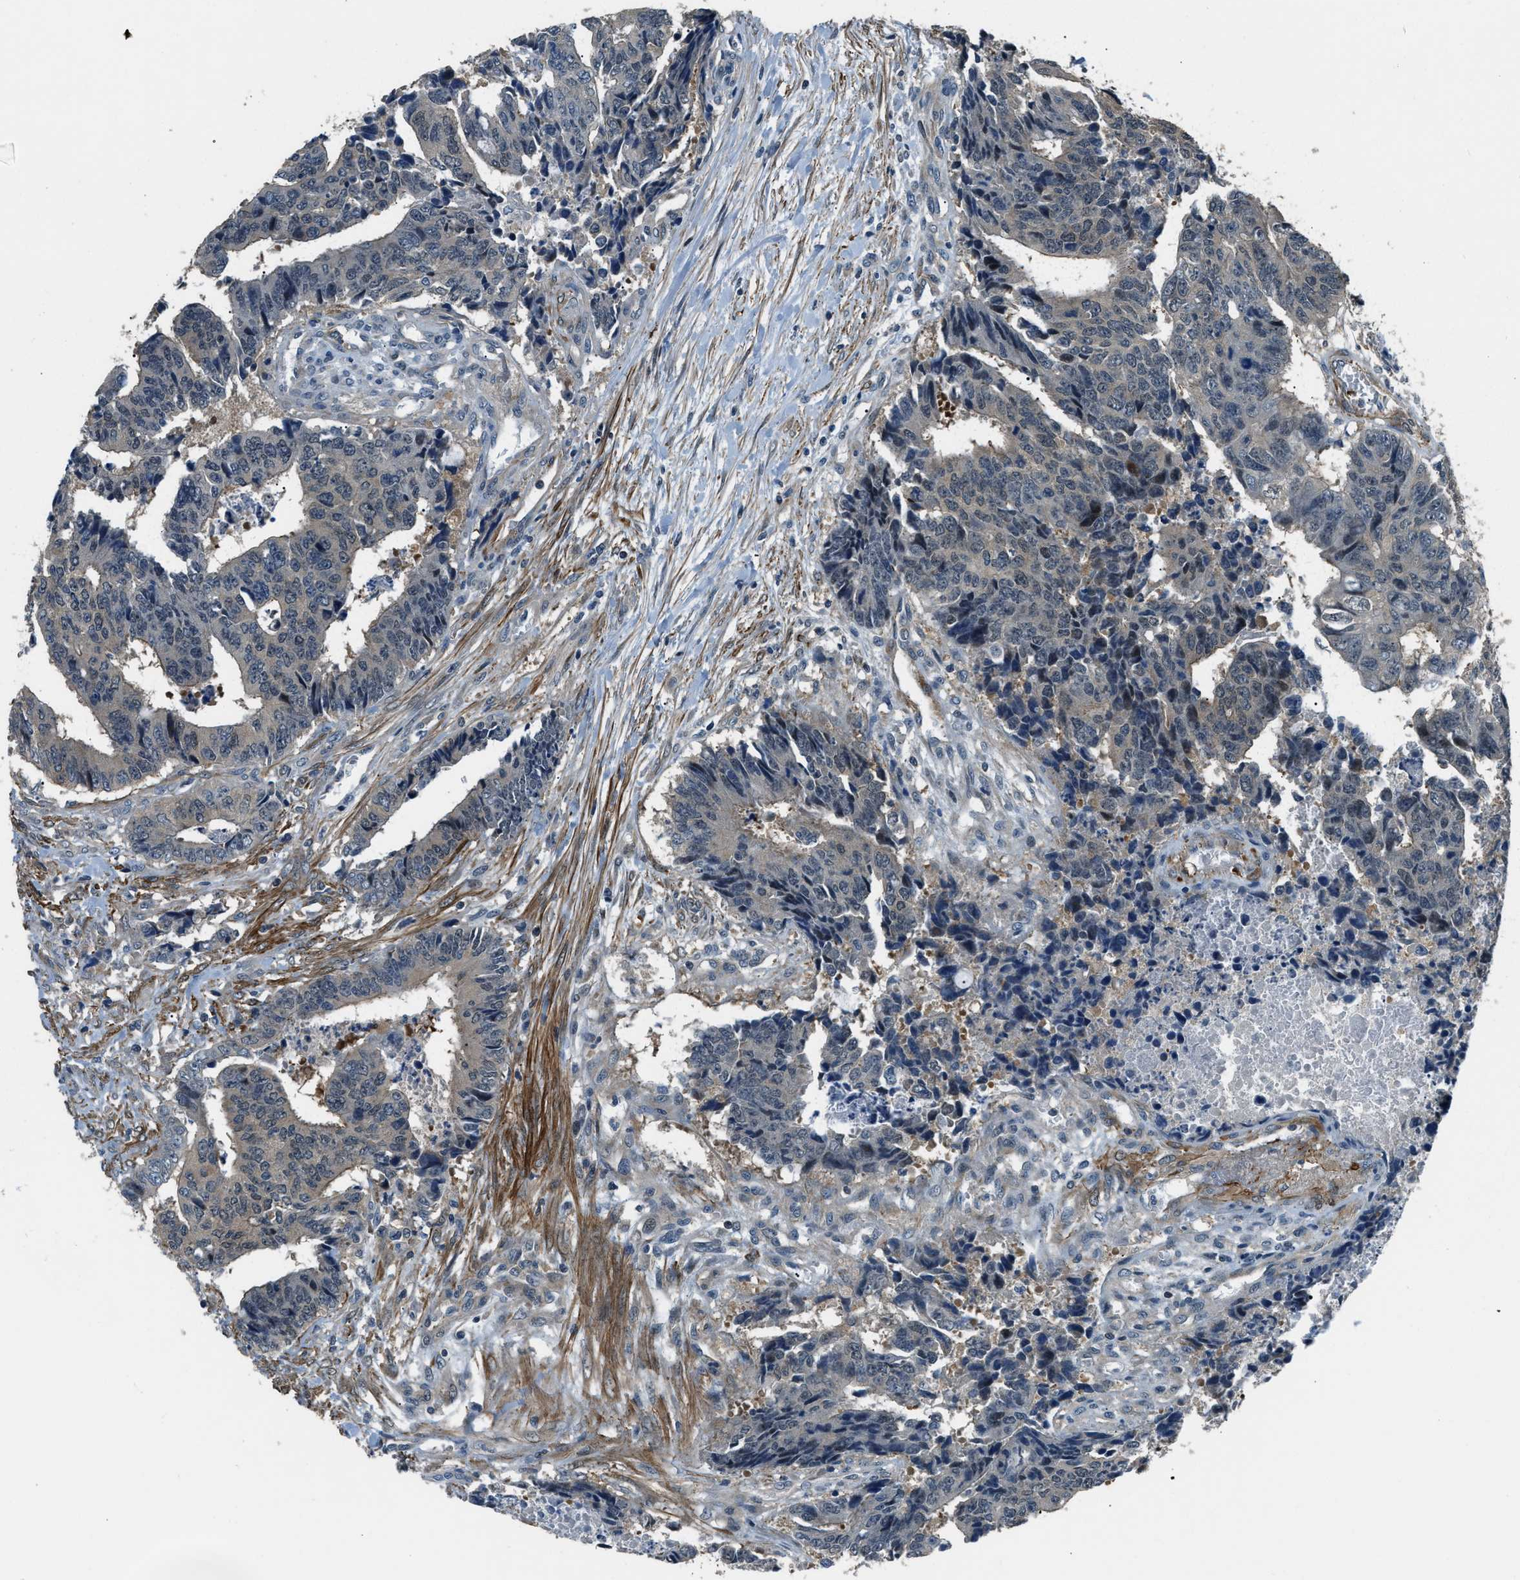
{"staining": {"intensity": "weak", "quantity": "<25%", "location": "cytoplasmic/membranous"}, "tissue": "colorectal cancer", "cell_type": "Tumor cells", "image_type": "cancer", "snomed": [{"axis": "morphology", "description": "Adenocarcinoma, NOS"}, {"axis": "topography", "description": "Rectum"}], "caption": "IHC histopathology image of colorectal adenocarcinoma stained for a protein (brown), which displays no positivity in tumor cells.", "gene": "NUDCD3", "patient": {"sex": "male", "age": 84}}